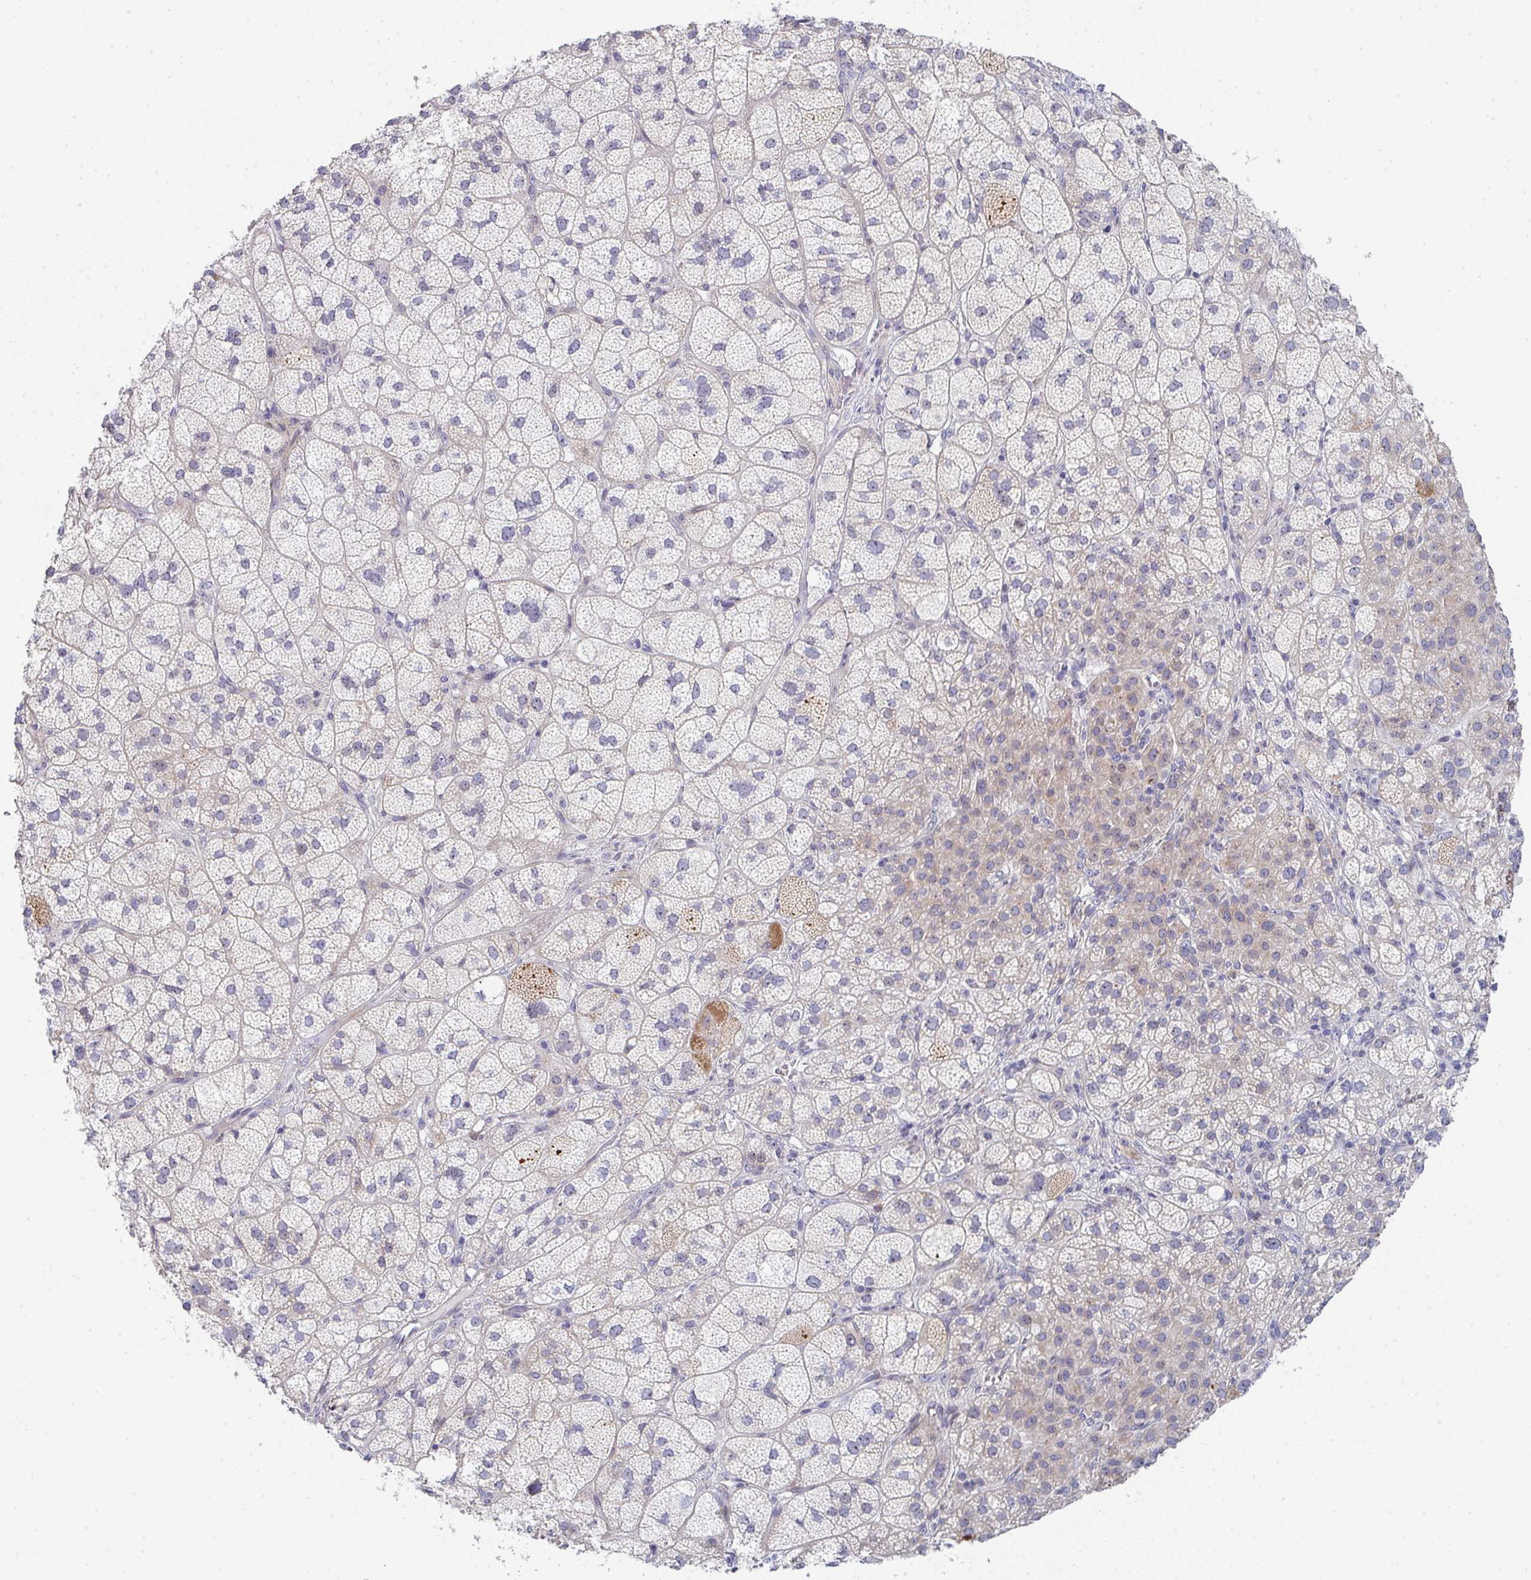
{"staining": {"intensity": "moderate", "quantity": "25%-75%", "location": "cytoplasmic/membranous"}, "tissue": "adrenal gland", "cell_type": "Glandular cells", "image_type": "normal", "snomed": [{"axis": "morphology", "description": "Normal tissue, NOS"}, {"axis": "topography", "description": "Adrenal gland"}], "caption": "Normal adrenal gland displays moderate cytoplasmic/membranous staining in about 25%-75% of glandular cells.", "gene": "KLHL33", "patient": {"sex": "female", "age": 60}}